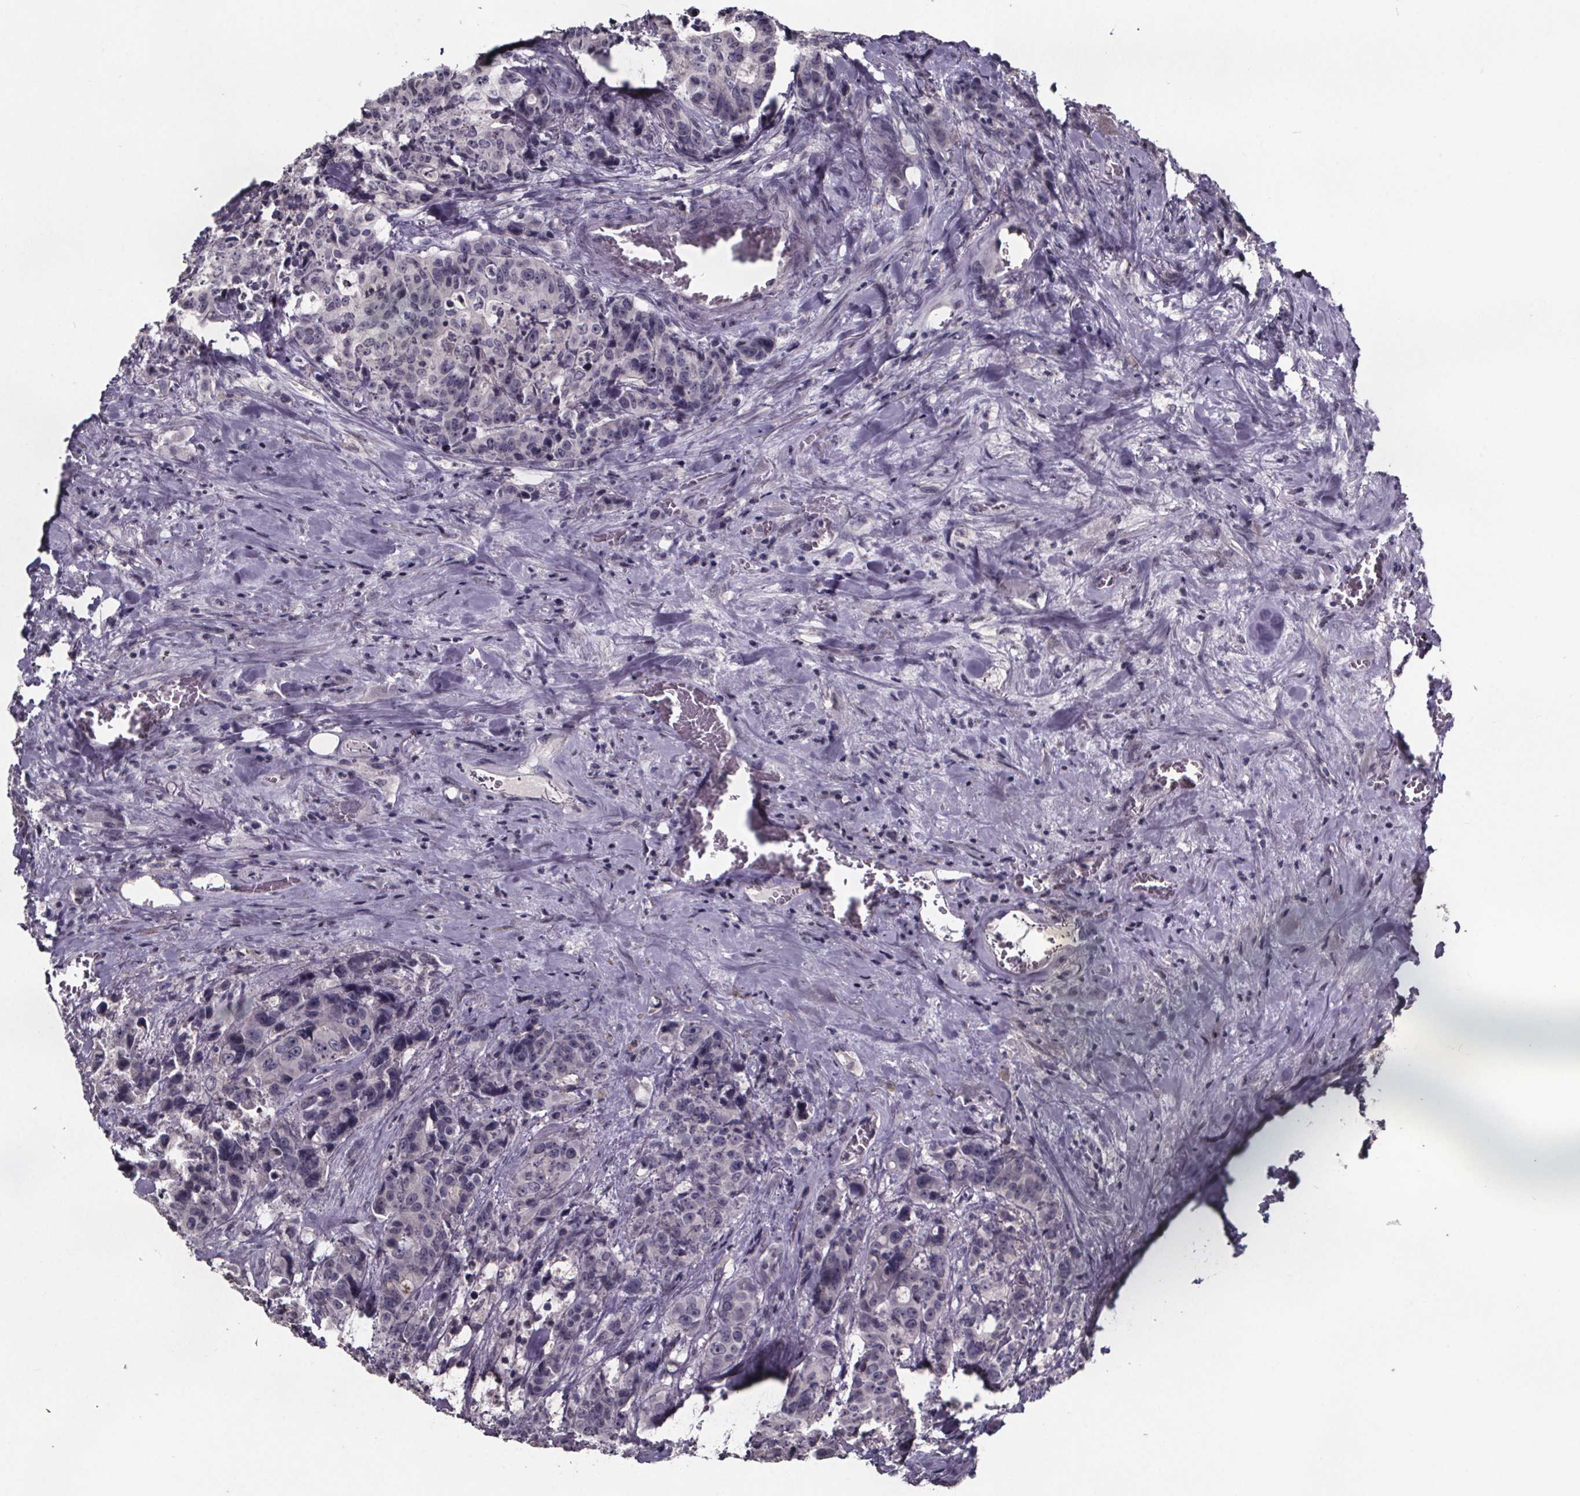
{"staining": {"intensity": "negative", "quantity": "none", "location": "none"}, "tissue": "colorectal cancer", "cell_type": "Tumor cells", "image_type": "cancer", "snomed": [{"axis": "morphology", "description": "Adenocarcinoma, NOS"}, {"axis": "topography", "description": "Rectum"}], "caption": "Protein analysis of colorectal adenocarcinoma exhibits no significant positivity in tumor cells.", "gene": "AR", "patient": {"sex": "female", "age": 62}}